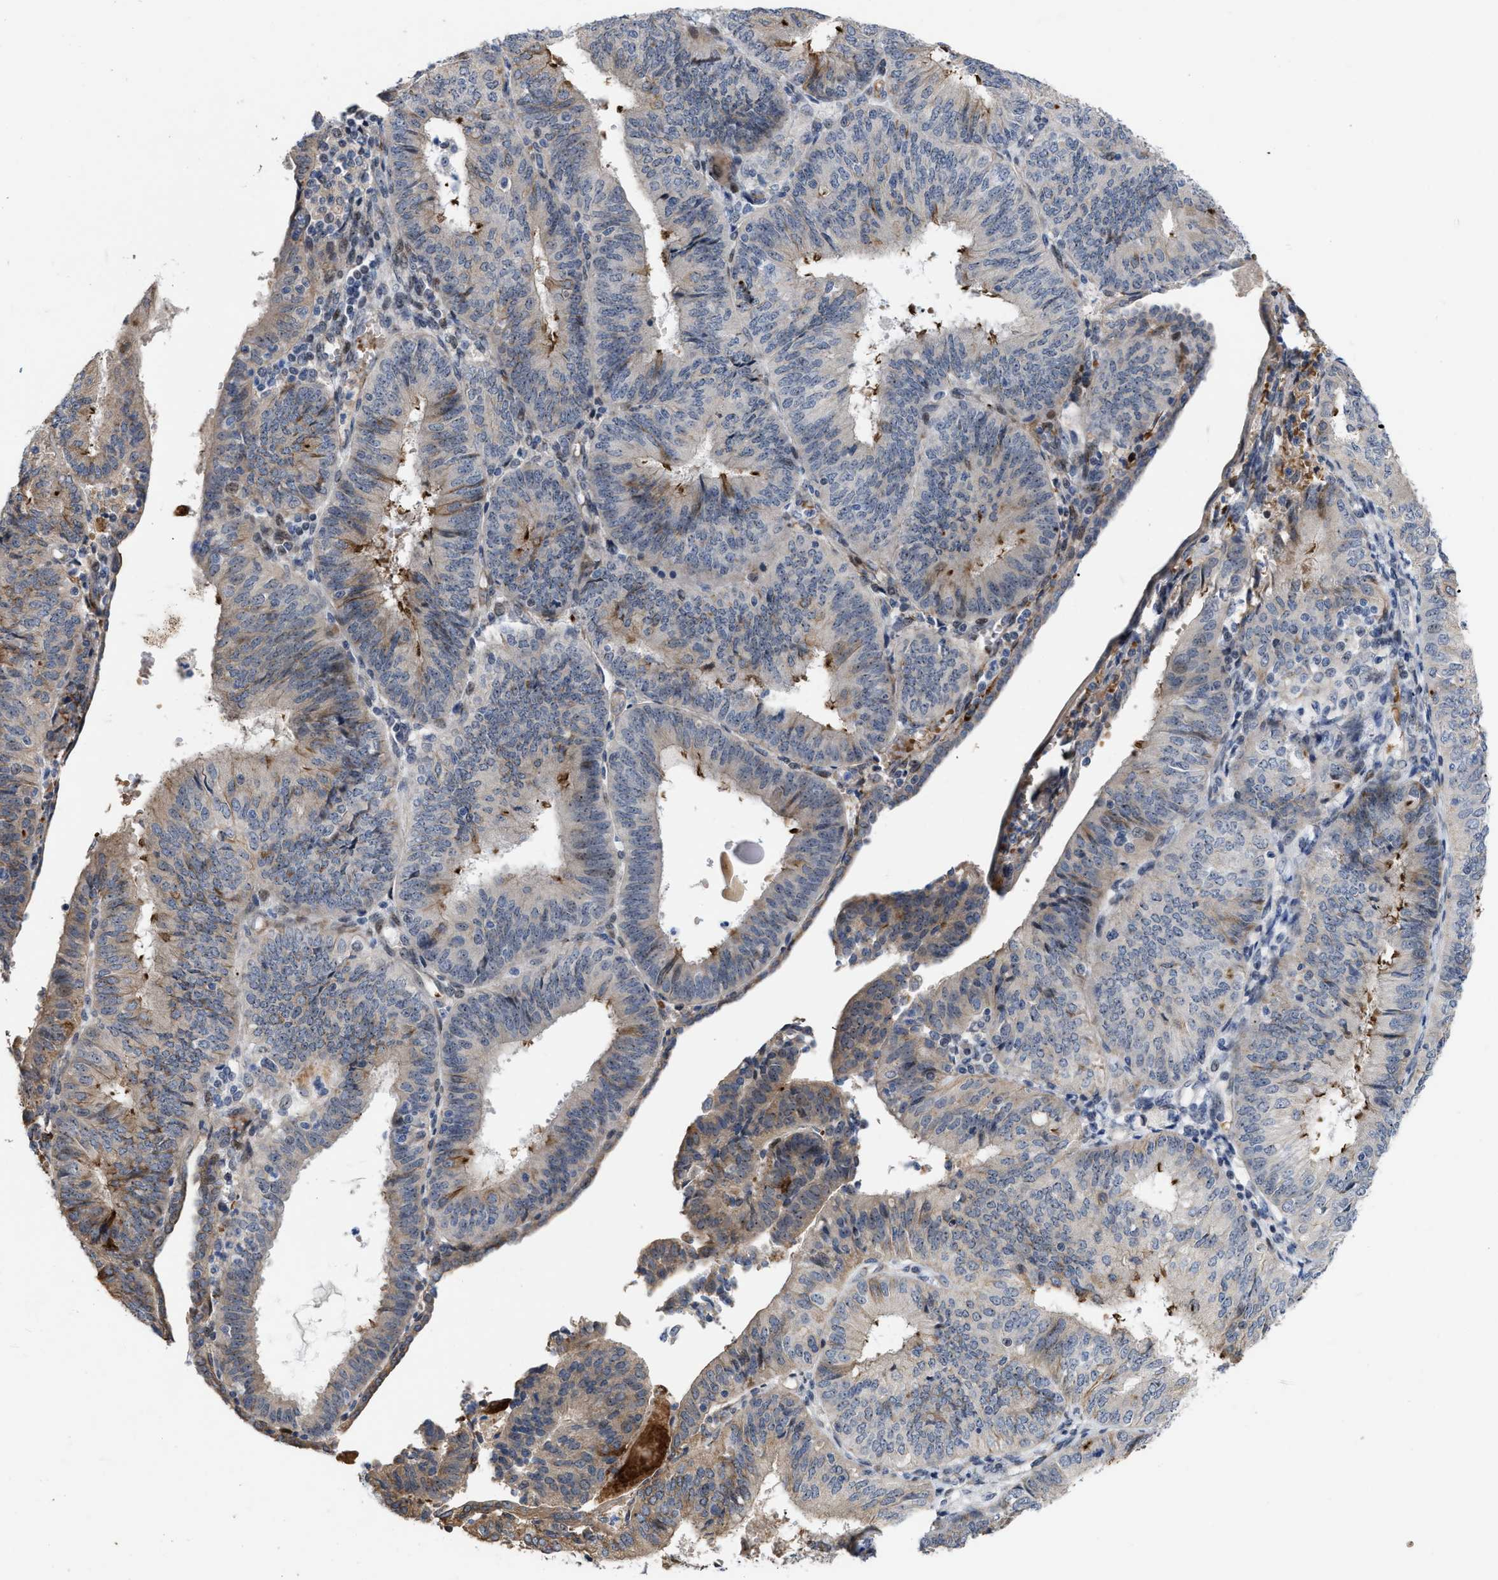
{"staining": {"intensity": "moderate", "quantity": "<25%", "location": "cytoplasmic/membranous"}, "tissue": "endometrial cancer", "cell_type": "Tumor cells", "image_type": "cancer", "snomed": [{"axis": "morphology", "description": "Adenocarcinoma, NOS"}, {"axis": "topography", "description": "Endometrium"}], "caption": "This photomicrograph demonstrates IHC staining of endometrial cancer (adenocarcinoma), with low moderate cytoplasmic/membranous positivity in about <25% of tumor cells.", "gene": "POLR1F", "patient": {"sex": "female", "age": 58}}